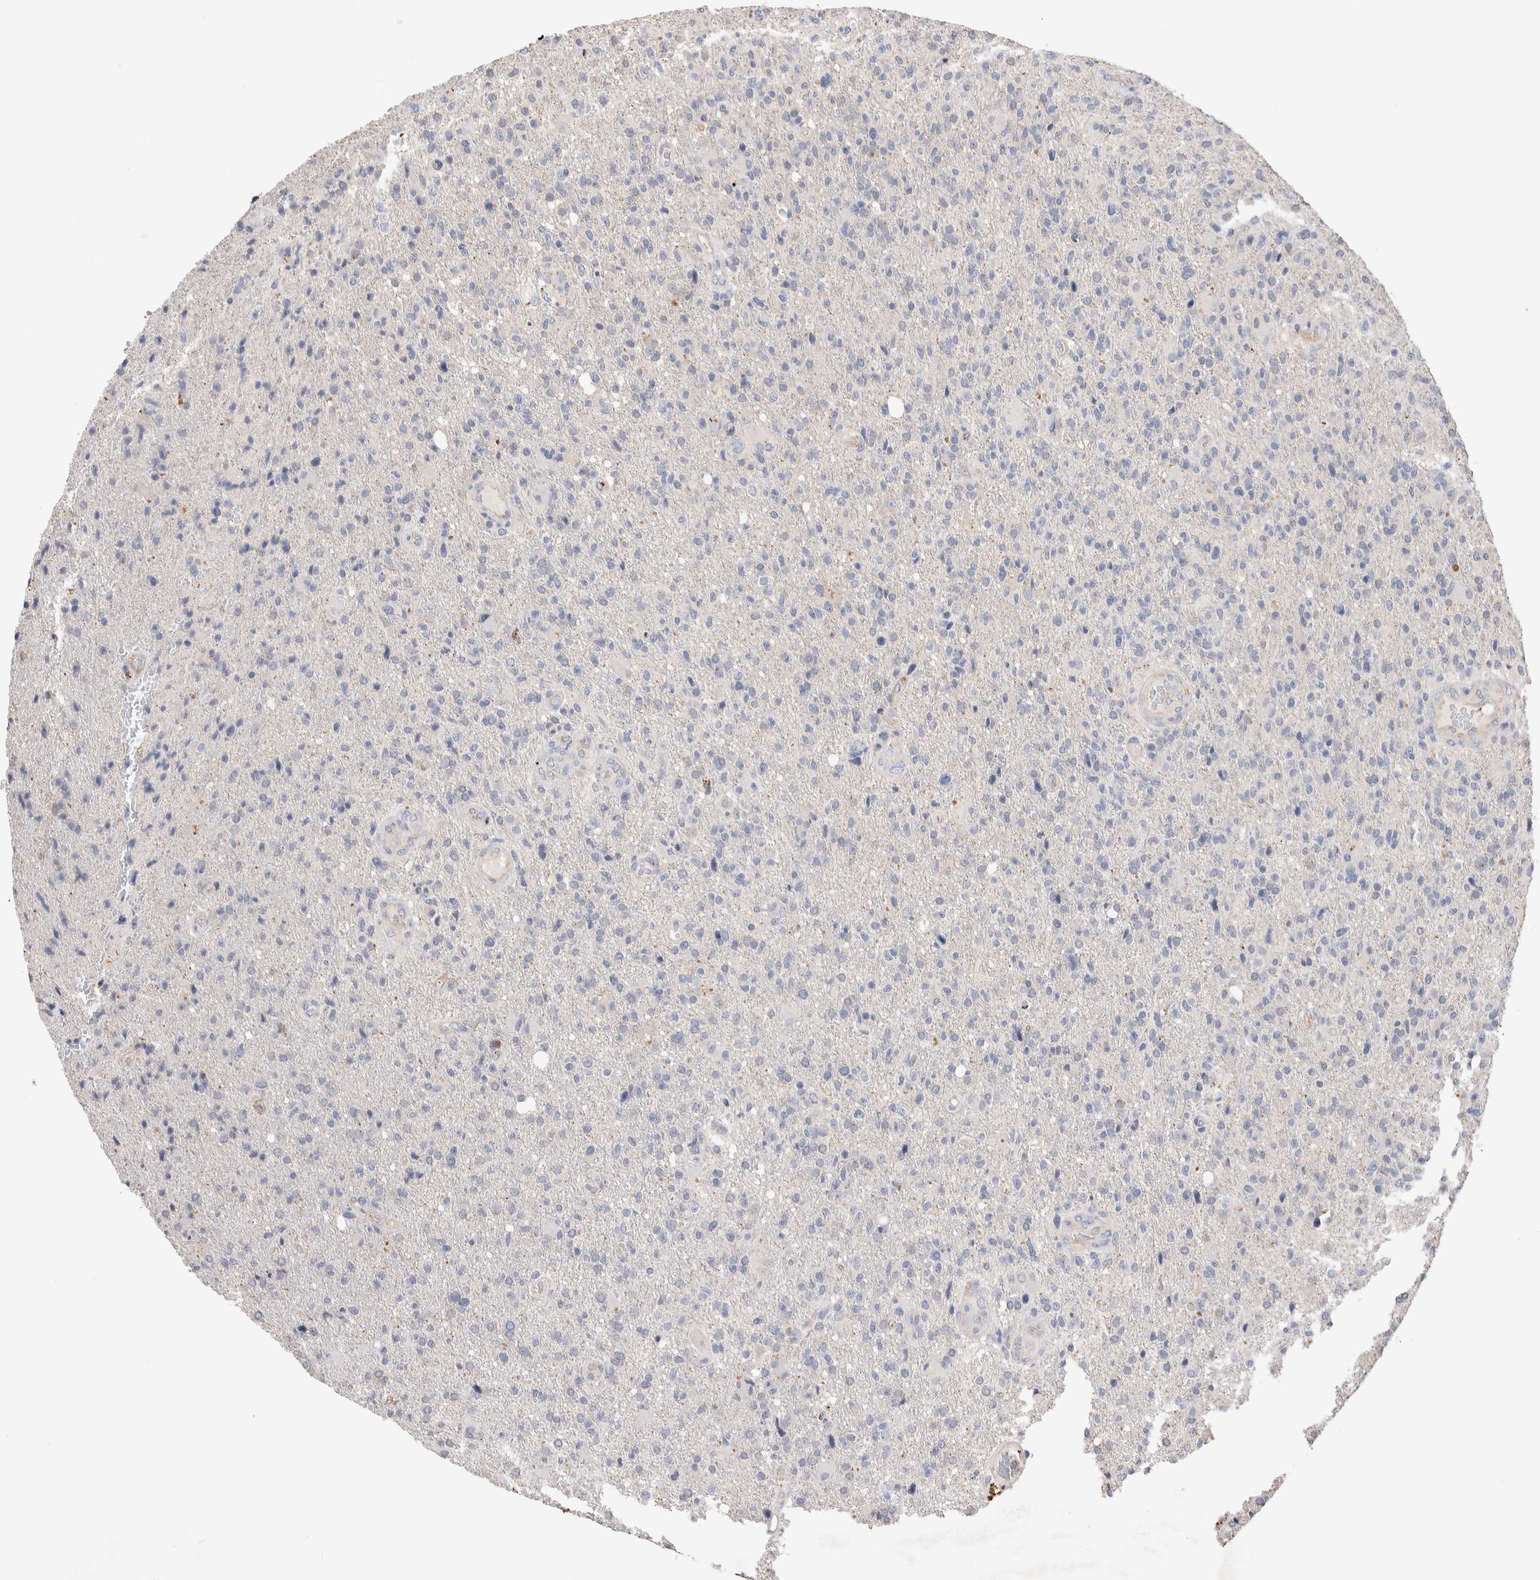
{"staining": {"intensity": "negative", "quantity": "none", "location": "none"}, "tissue": "glioma", "cell_type": "Tumor cells", "image_type": "cancer", "snomed": [{"axis": "morphology", "description": "Glioma, malignant, High grade"}, {"axis": "topography", "description": "Brain"}], "caption": "Immunohistochemistry (IHC) histopathology image of human malignant glioma (high-grade) stained for a protein (brown), which displays no positivity in tumor cells.", "gene": "FFAR2", "patient": {"sex": "male", "age": 72}}